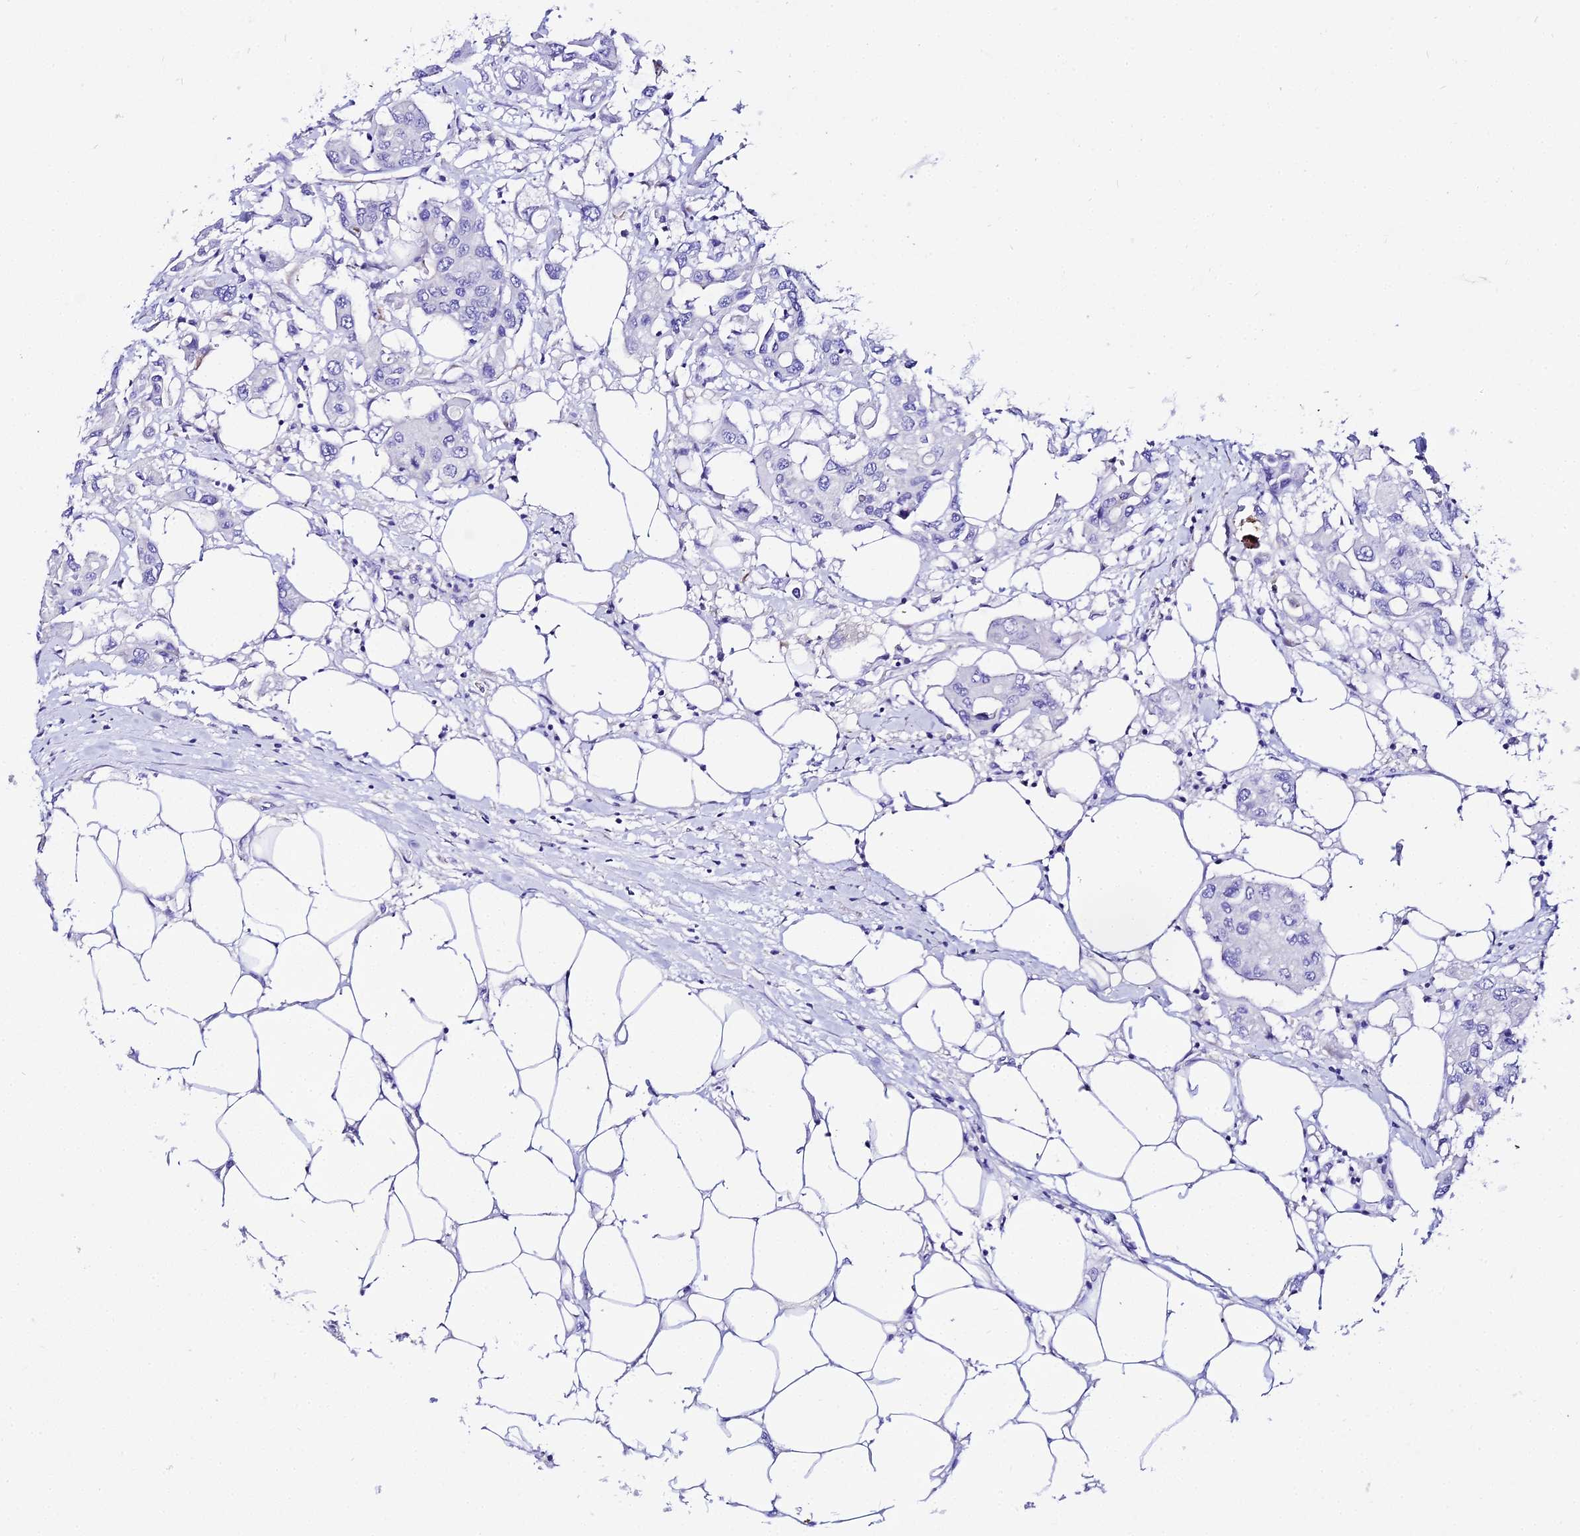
{"staining": {"intensity": "negative", "quantity": "none", "location": "none"}, "tissue": "colorectal cancer", "cell_type": "Tumor cells", "image_type": "cancer", "snomed": [{"axis": "morphology", "description": "Adenocarcinoma, NOS"}, {"axis": "topography", "description": "Colon"}], "caption": "The immunohistochemistry (IHC) image has no significant positivity in tumor cells of adenocarcinoma (colorectal) tissue.", "gene": "TUBA3D", "patient": {"sex": "male", "age": 77}}